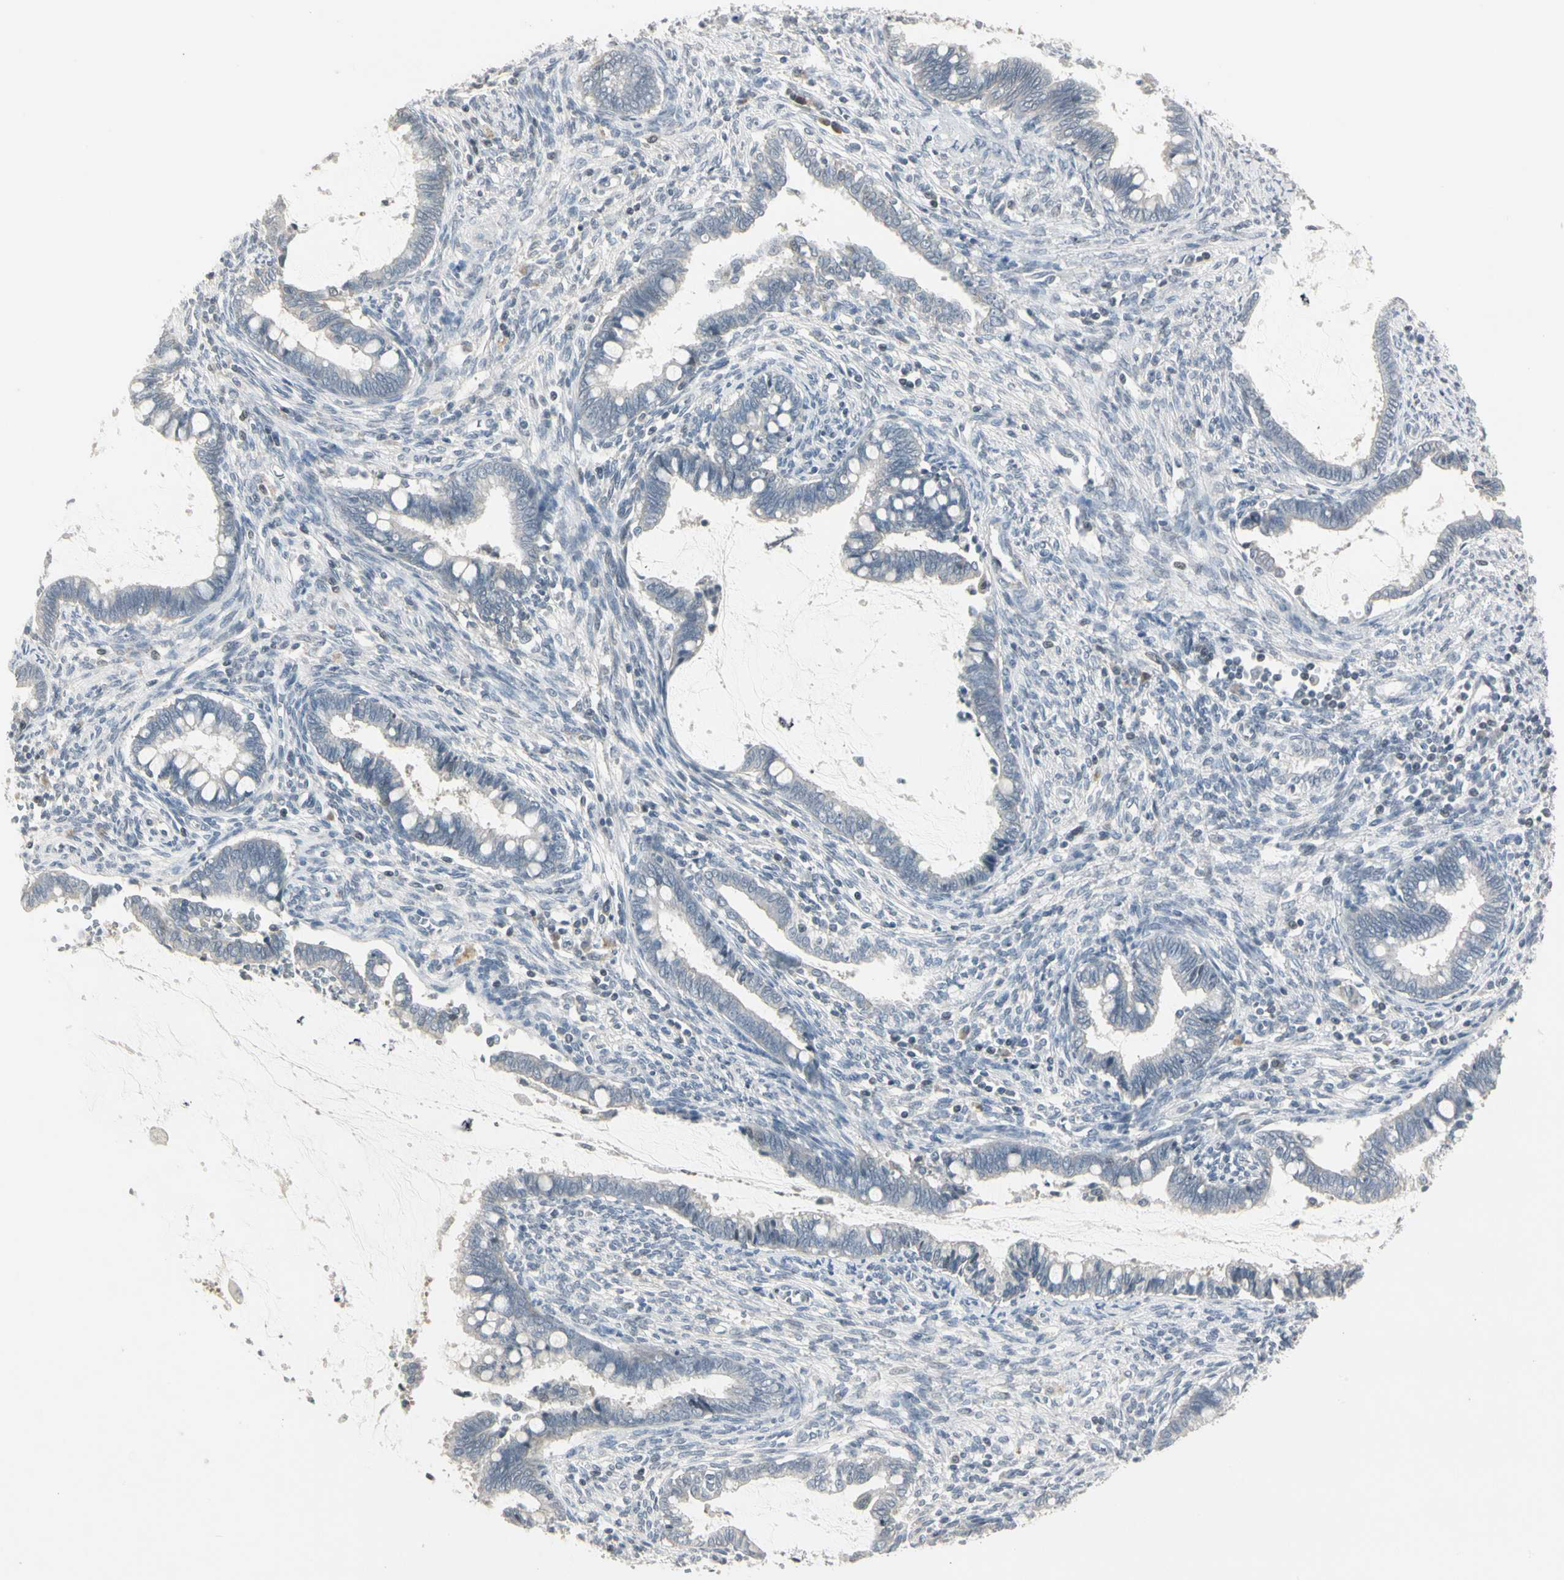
{"staining": {"intensity": "negative", "quantity": "none", "location": "none"}, "tissue": "cervical cancer", "cell_type": "Tumor cells", "image_type": "cancer", "snomed": [{"axis": "morphology", "description": "Adenocarcinoma, NOS"}, {"axis": "topography", "description": "Cervix"}], "caption": "This is an immunohistochemistry (IHC) histopathology image of human cervical cancer. There is no positivity in tumor cells.", "gene": "DMPK", "patient": {"sex": "female", "age": 44}}